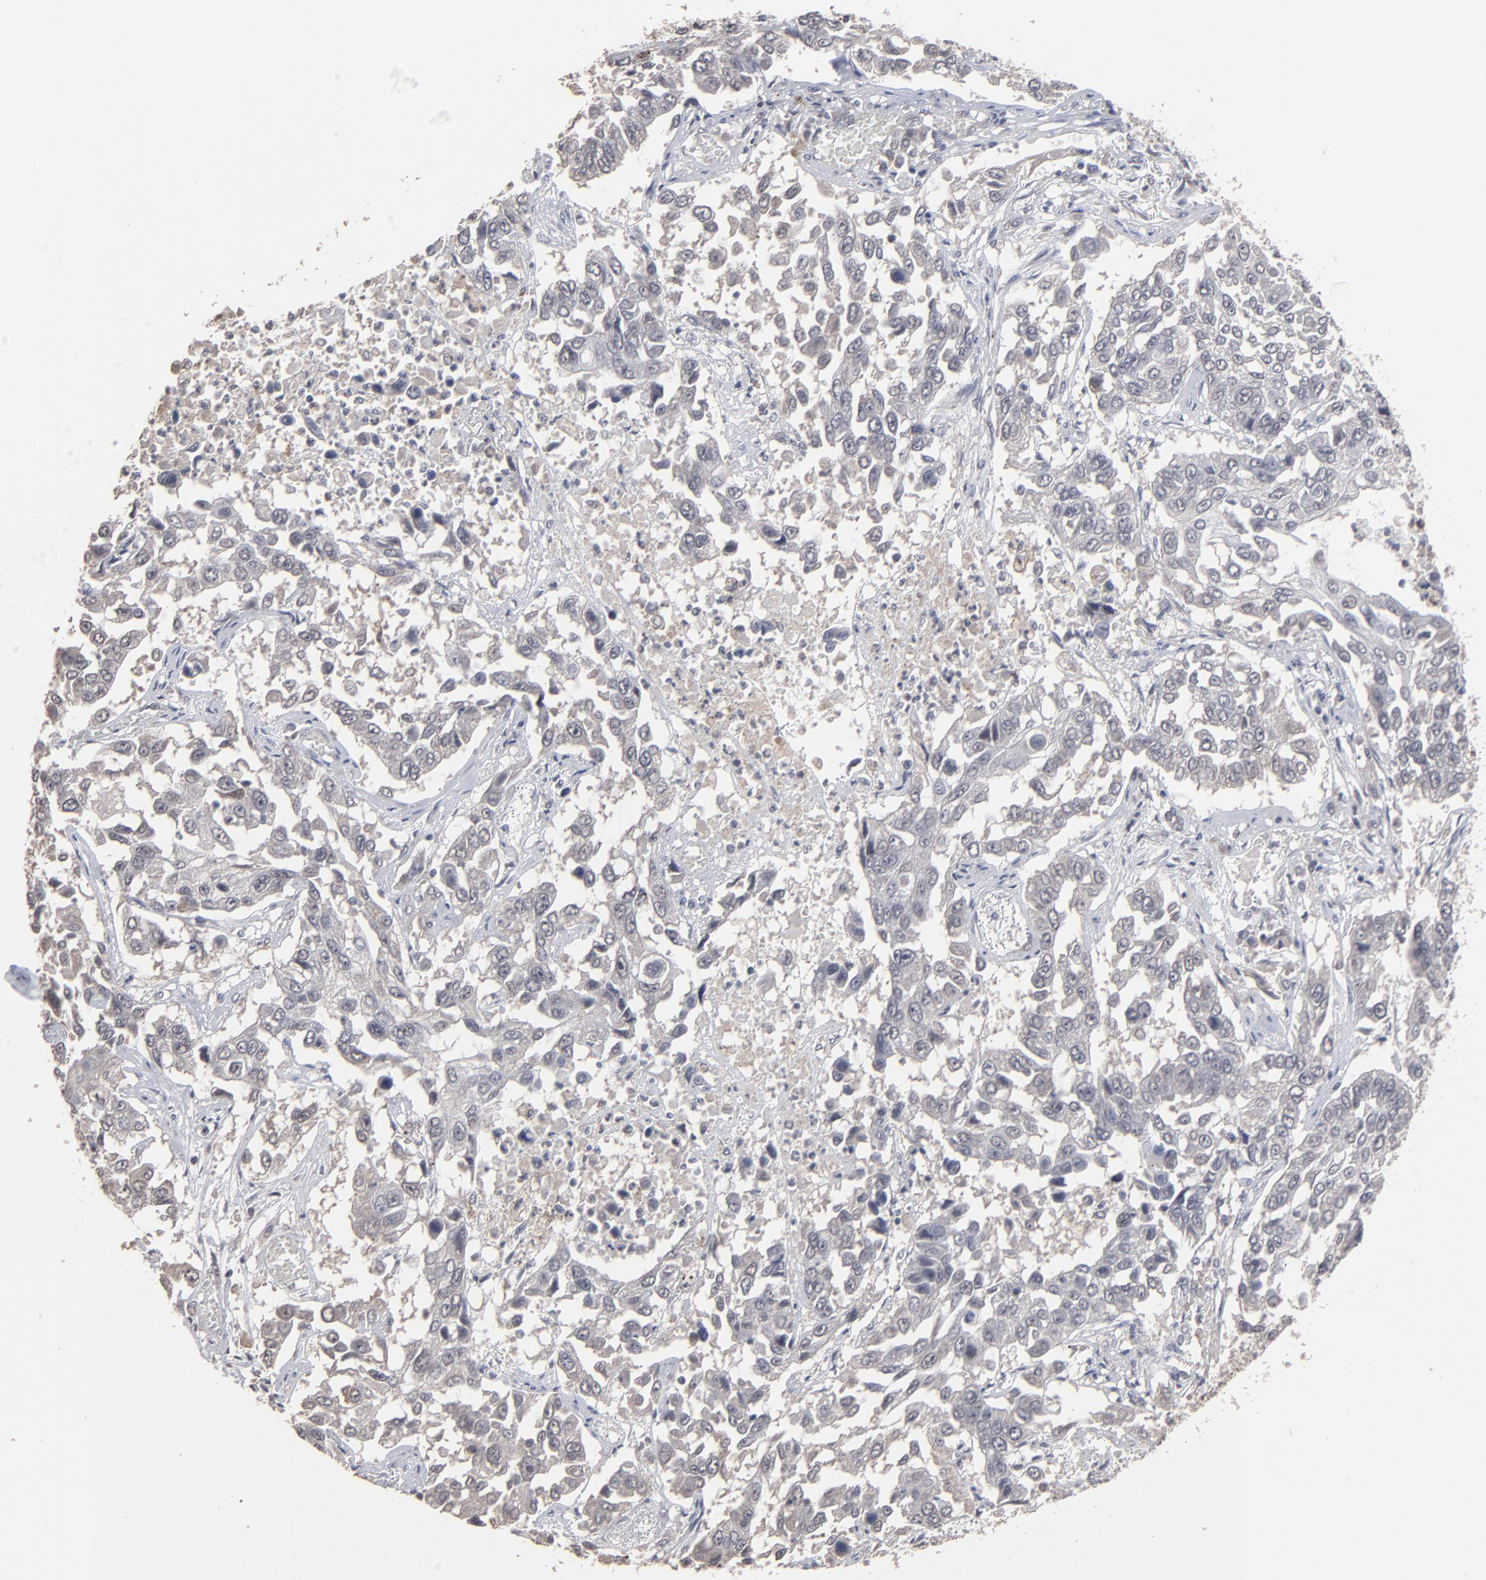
{"staining": {"intensity": "weak", "quantity": ">75%", "location": "cytoplasmic/membranous"}, "tissue": "lung cancer", "cell_type": "Tumor cells", "image_type": "cancer", "snomed": [{"axis": "morphology", "description": "Squamous cell carcinoma, NOS"}, {"axis": "topography", "description": "Lung"}], "caption": "About >75% of tumor cells in squamous cell carcinoma (lung) exhibit weak cytoplasmic/membranous protein expression as visualized by brown immunohistochemical staining.", "gene": "SLC22A17", "patient": {"sex": "male", "age": 71}}